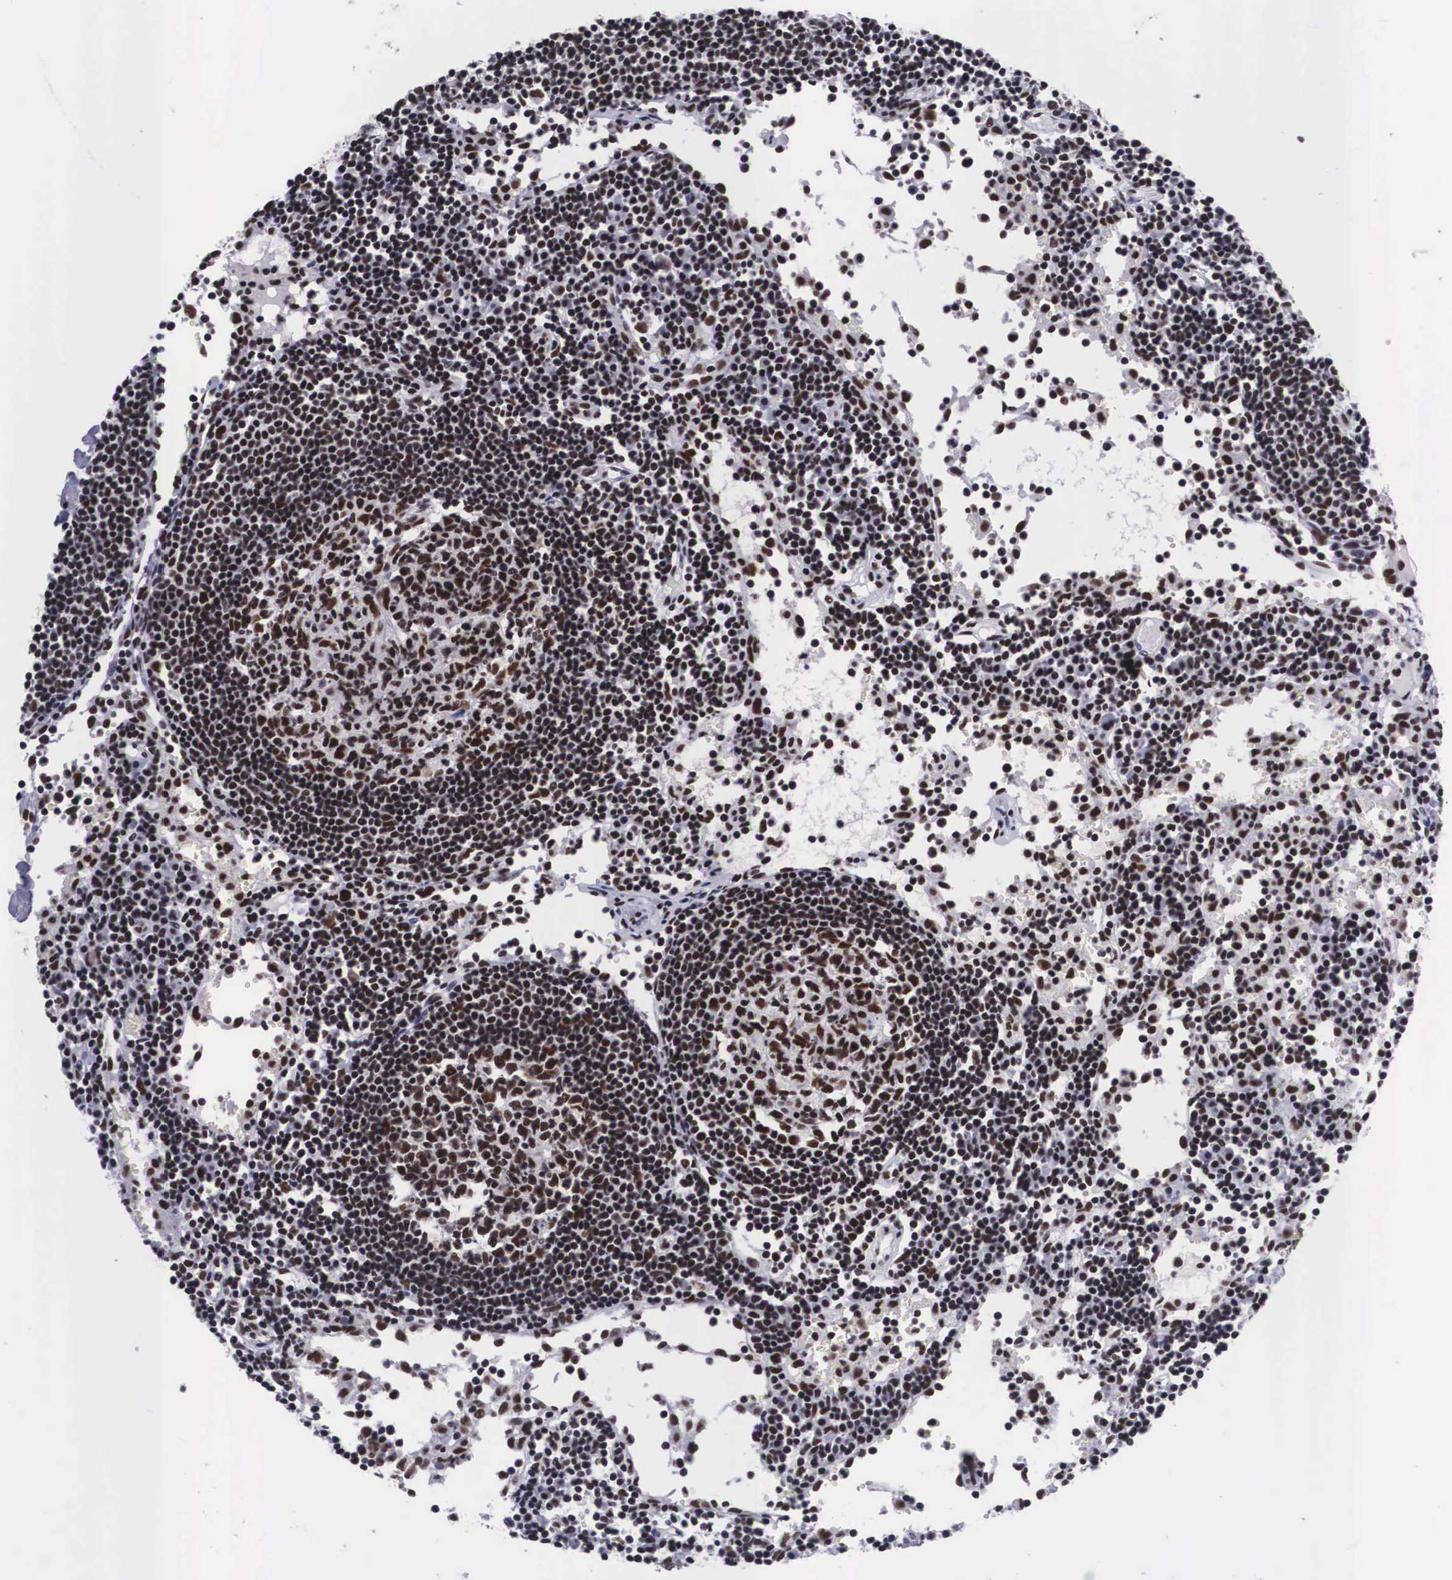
{"staining": {"intensity": "strong", "quantity": ">75%", "location": "nuclear"}, "tissue": "lymph node", "cell_type": "Germinal center cells", "image_type": "normal", "snomed": [{"axis": "morphology", "description": "Normal tissue, NOS"}, {"axis": "topography", "description": "Lymph node"}], "caption": "A brown stain shows strong nuclear staining of a protein in germinal center cells of unremarkable human lymph node. The staining is performed using DAB brown chromogen to label protein expression. The nuclei are counter-stained blue using hematoxylin.", "gene": "SF3A1", "patient": {"sex": "female", "age": 55}}